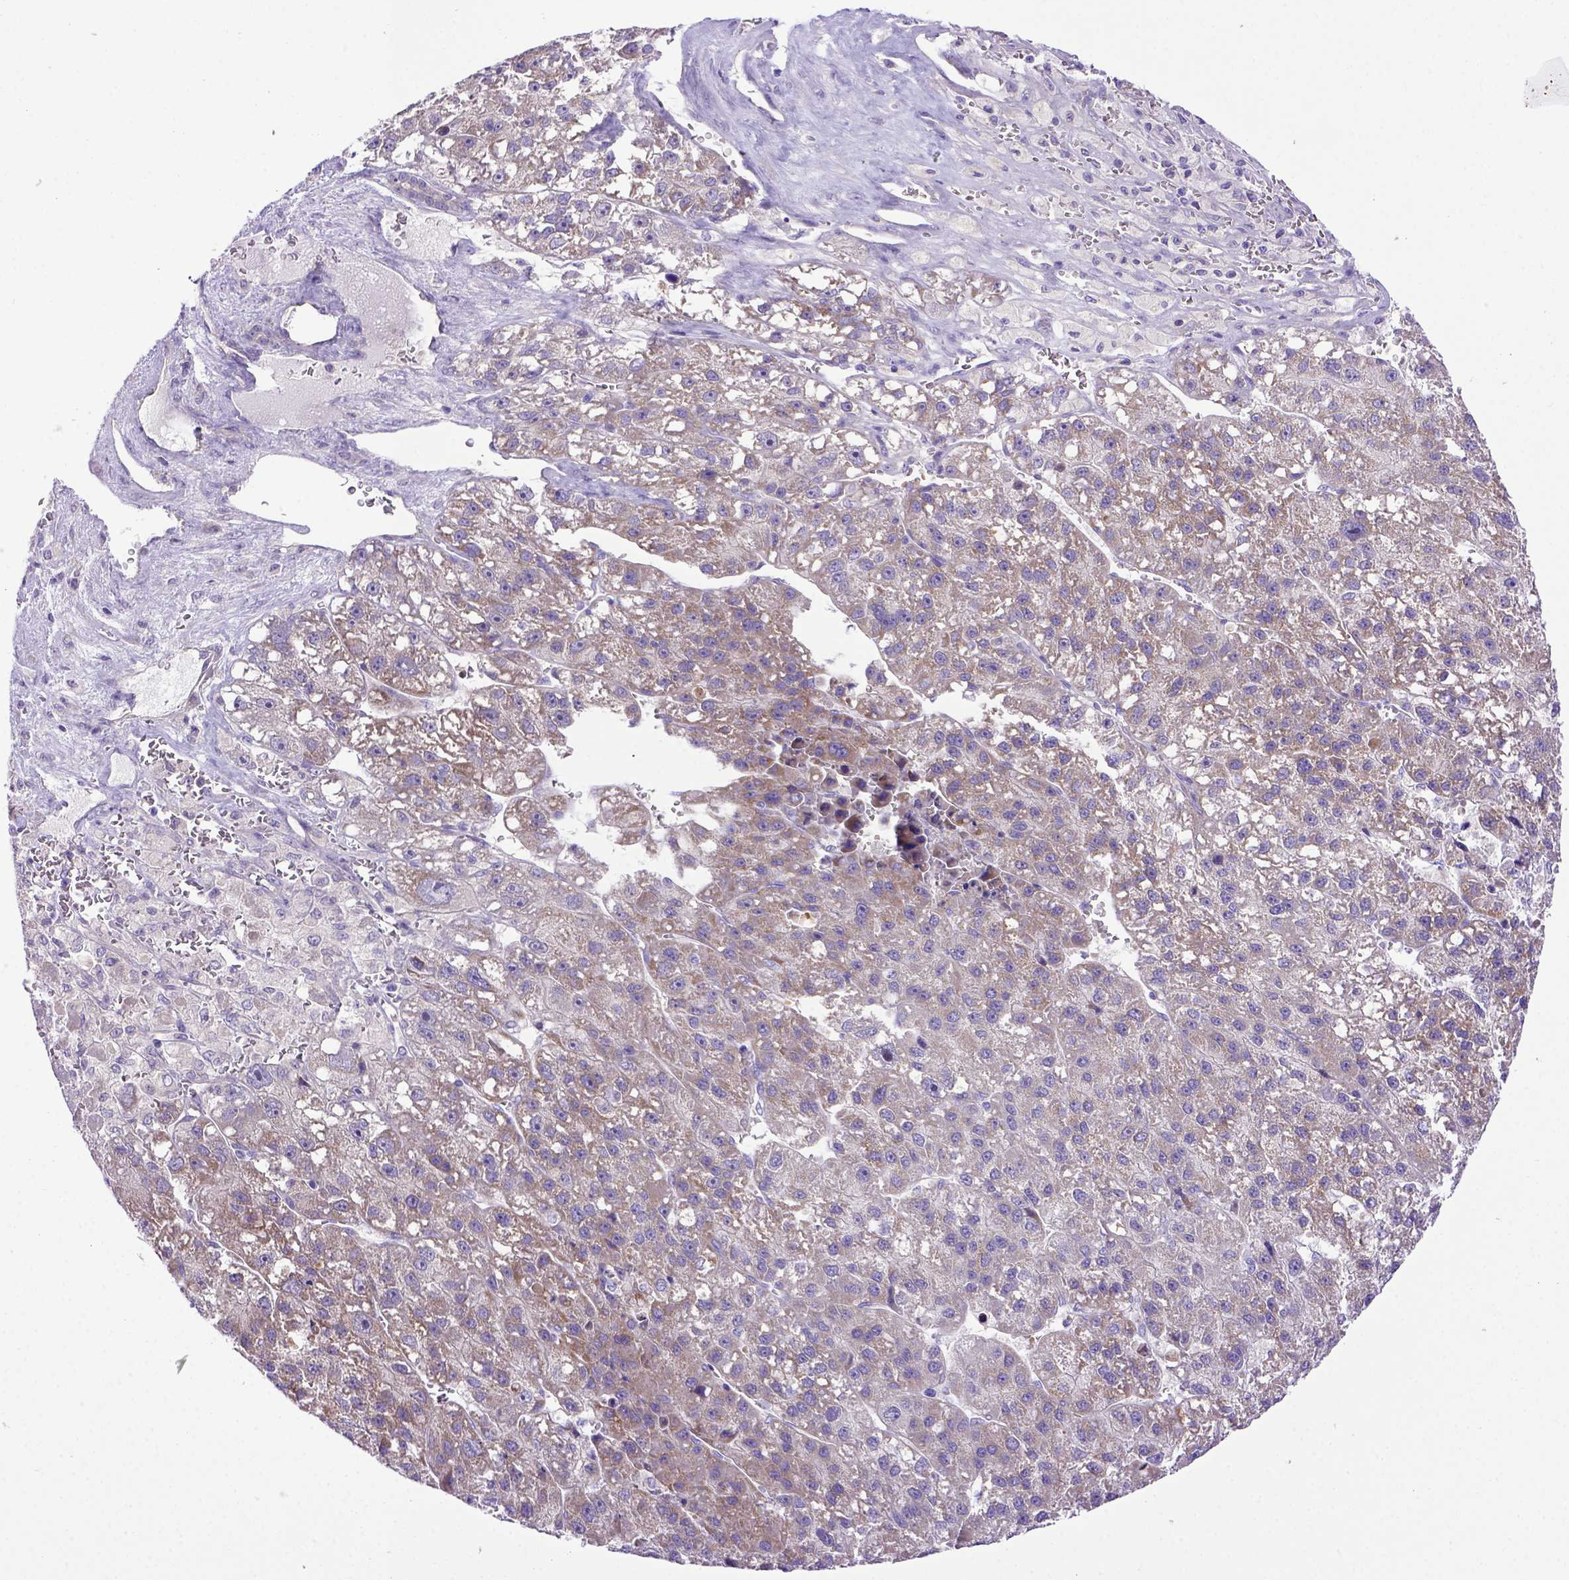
{"staining": {"intensity": "moderate", "quantity": "<25%", "location": "cytoplasmic/membranous"}, "tissue": "liver cancer", "cell_type": "Tumor cells", "image_type": "cancer", "snomed": [{"axis": "morphology", "description": "Carcinoma, Hepatocellular, NOS"}, {"axis": "topography", "description": "Liver"}], "caption": "The immunohistochemical stain labels moderate cytoplasmic/membranous staining in tumor cells of liver cancer tissue.", "gene": "ADAM12", "patient": {"sex": "female", "age": 70}}